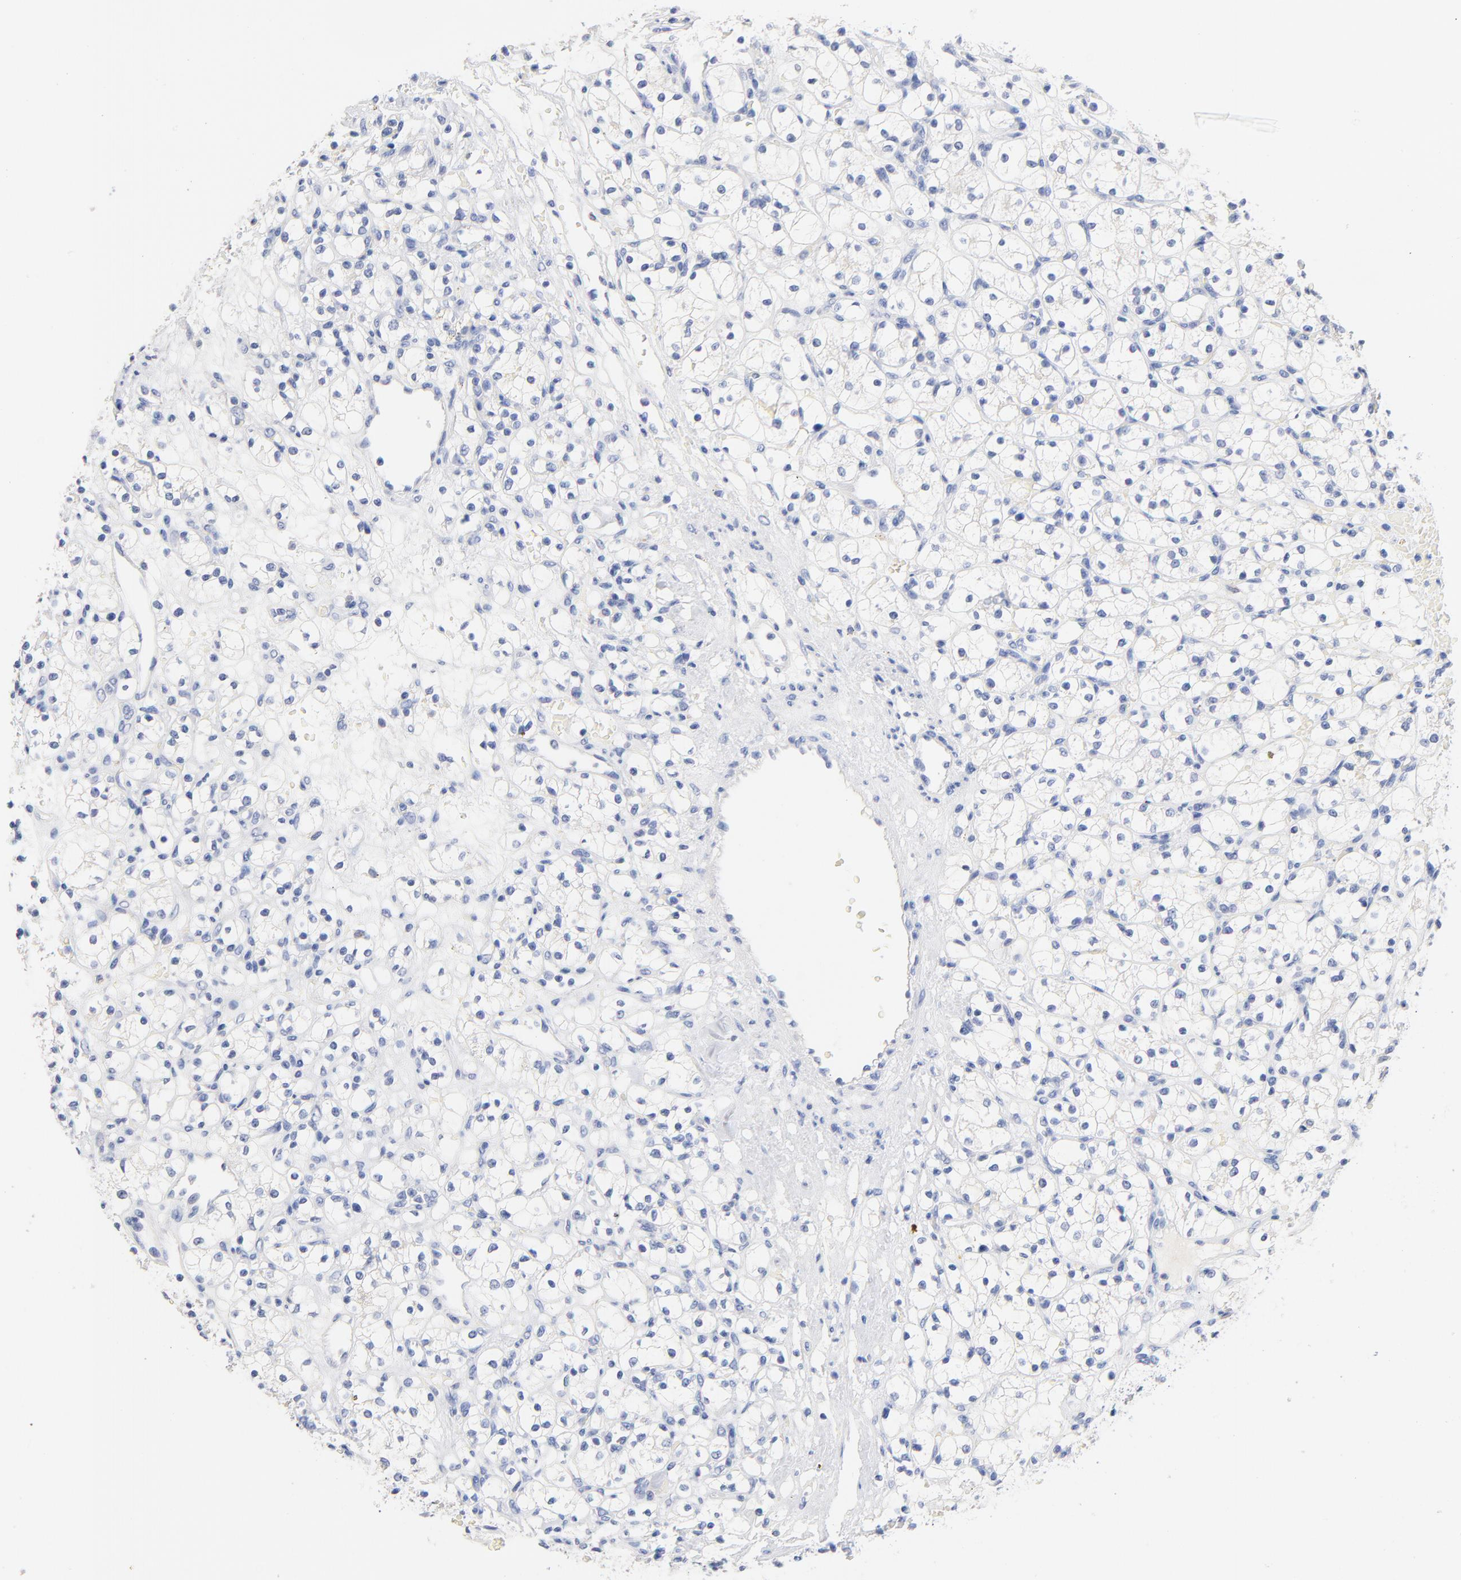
{"staining": {"intensity": "negative", "quantity": "none", "location": "none"}, "tissue": "renal cancer", "cell_type": "Tumor cells", "image_type": "cancer", "snomed": [{"axis": "morphology", "description": "Adenocarcinoma, NOS"}, {"axis": "topography", "description": "Kidney"}], "caption": "A photomicrograph of renal cancer (adenocarcinoma) stained for a protein shows no brown staining in tumor cells.", "gene": "CPS1", "patient": {"sex": "female", "age": 60}}